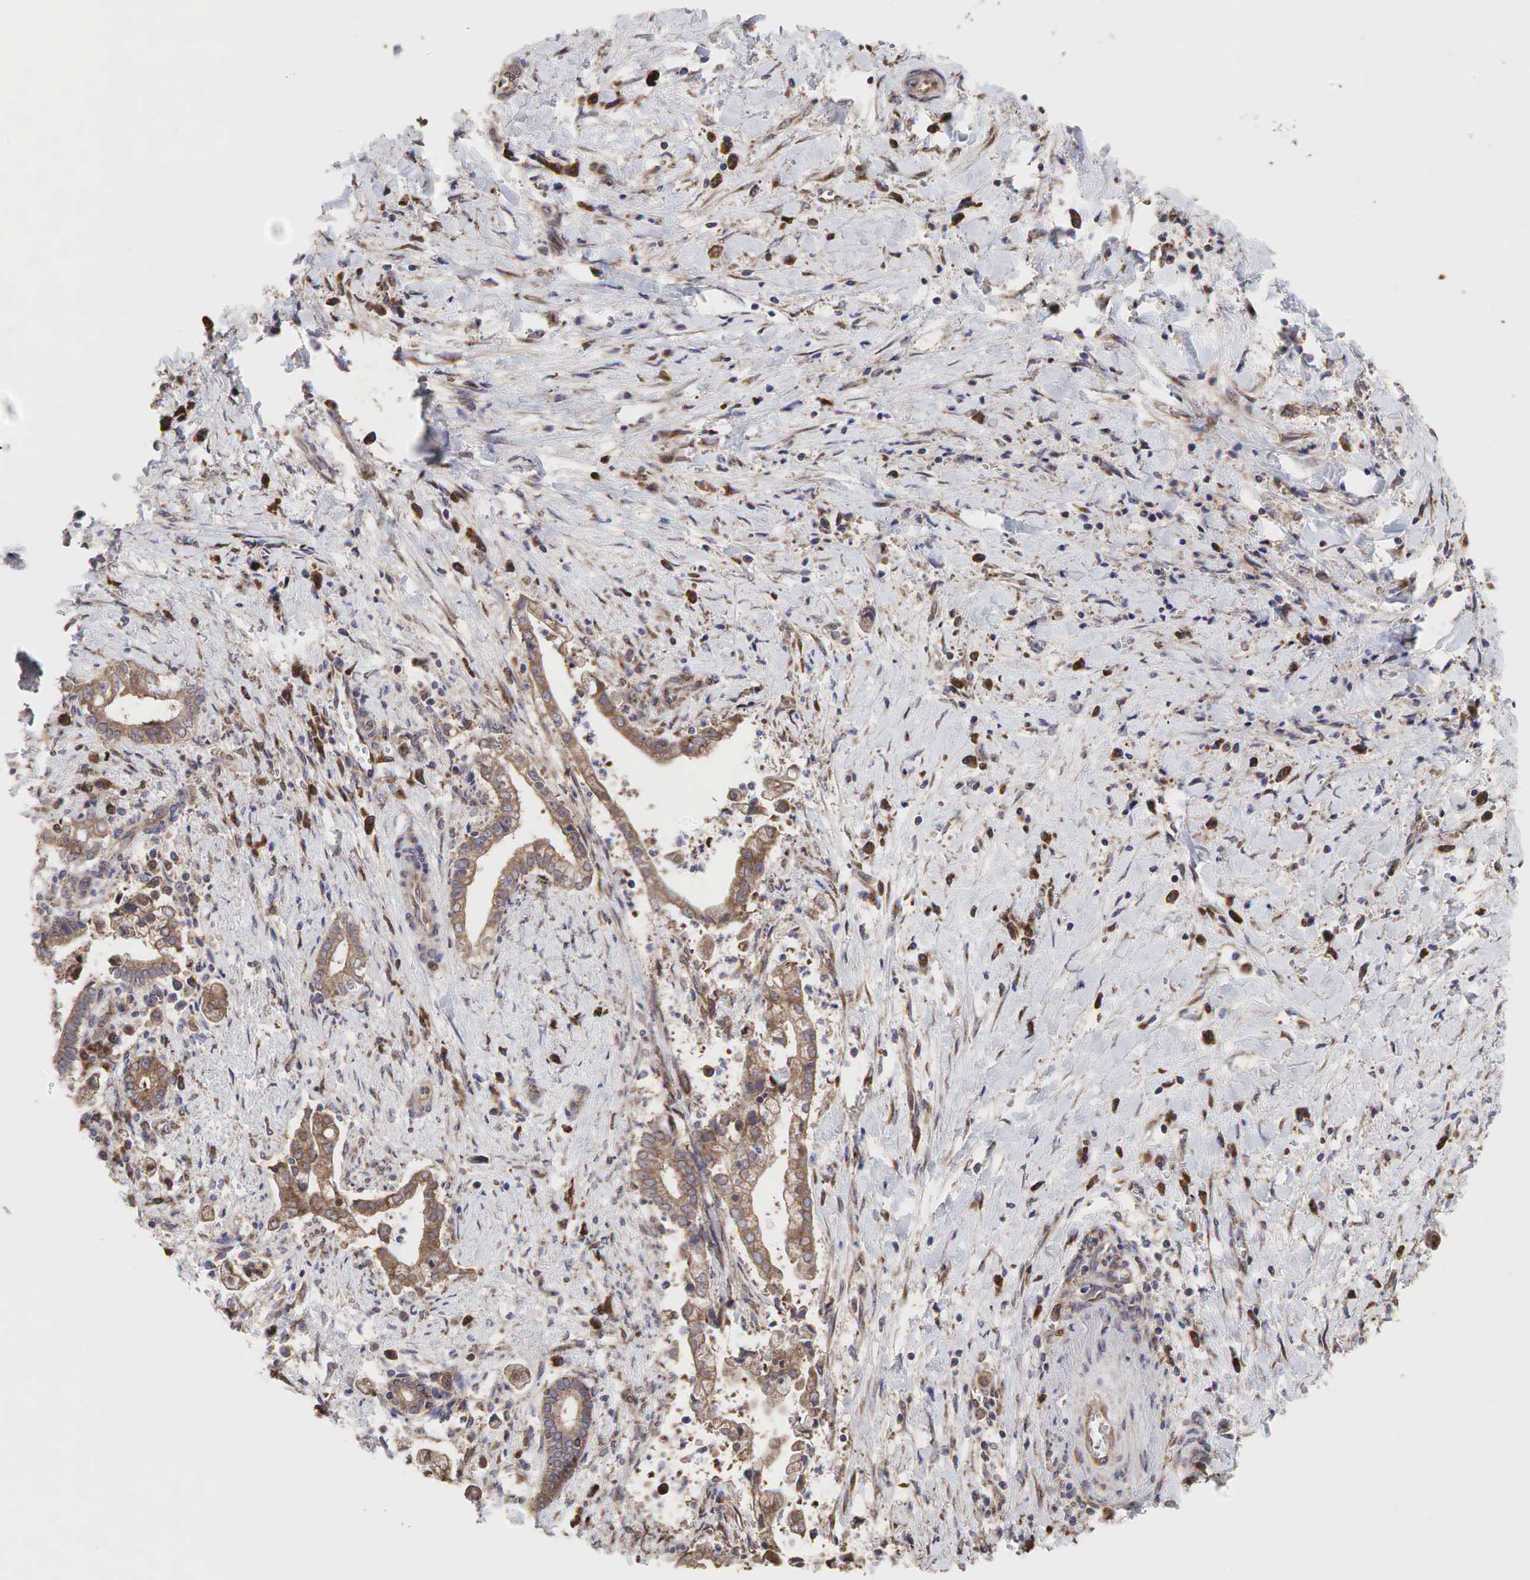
{"staining": {"intensity": "moderate", "quantity": ">75%", "location": "cytoplasmic/membranous"}, "tissue": "liver cancer", "cell_type": "Tumor cells", "image_type": "cancer", "snomed": [{"axis": "morphology", "description": "Cholangiocarcinoma"}, {"axis": "topography", "description": "Liver"}], "caption": "Immunohistochemistry histopathology image of liver cancer (cholangiocarcinoma) stained for a protein (brown), which displays medium levels of moderate cytoplasmic/membranous positivity in approximately >75% of tumor cells.", "gene": "PABPC5", "patient": {"sex": "male", "age": 57}}